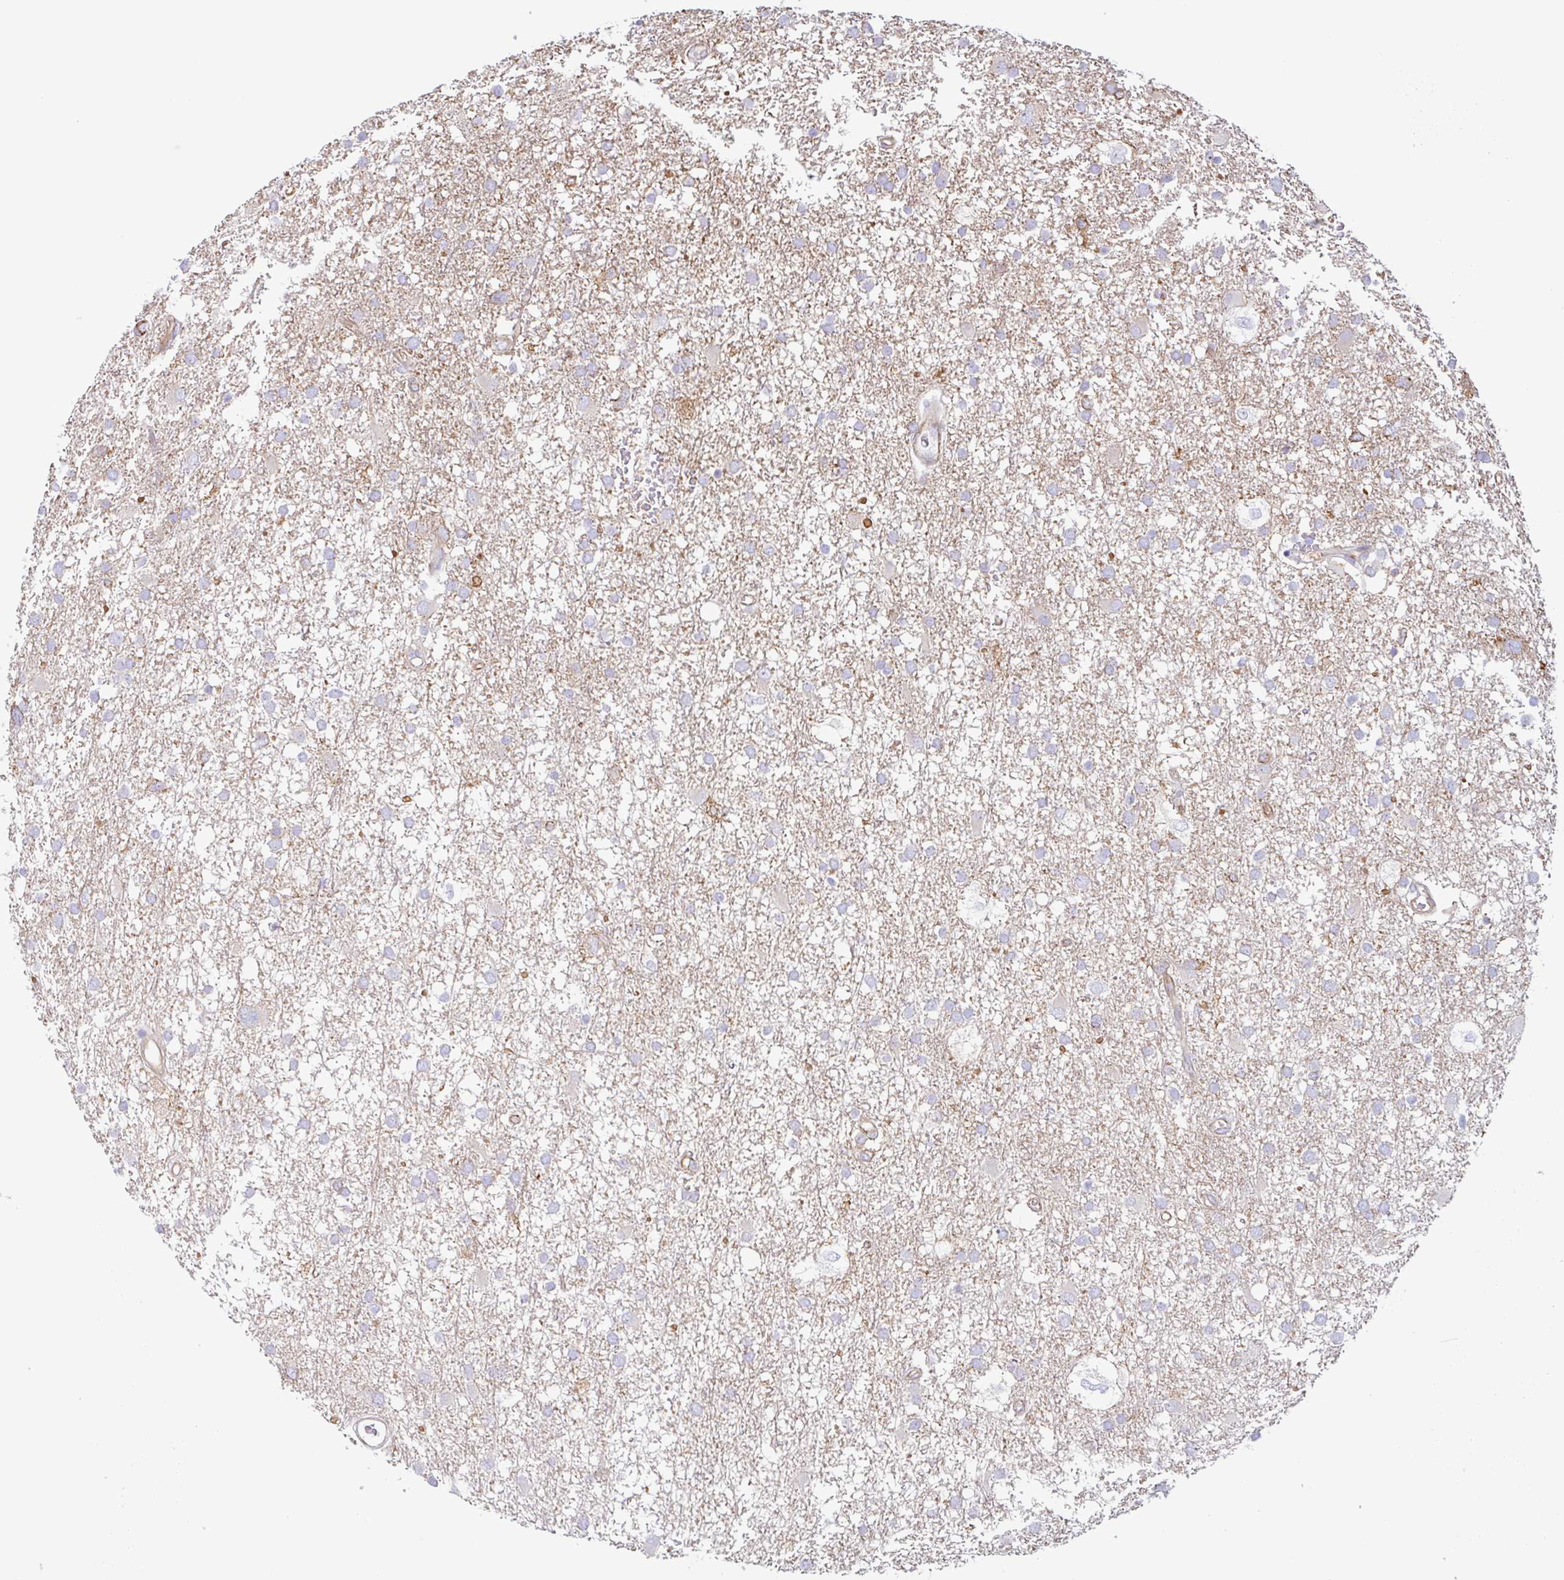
{"staining": {"intensity": "negative", "quantity": "none", "location": "none"}, "tissue": "glioma", "cell_type": "Tumor cells", "image_type": "cancer", "snomed": [{"axis": "morphology", "description": "Glioma, malignant, High grade"}, {"axis": "topography", "description": "Brain"}], "caption": "Tumor cells show no significant protein positivity in high-grade glioma (malignant).", "gene": "MYH10", "patient": {"sex": "male", "age": 61}}